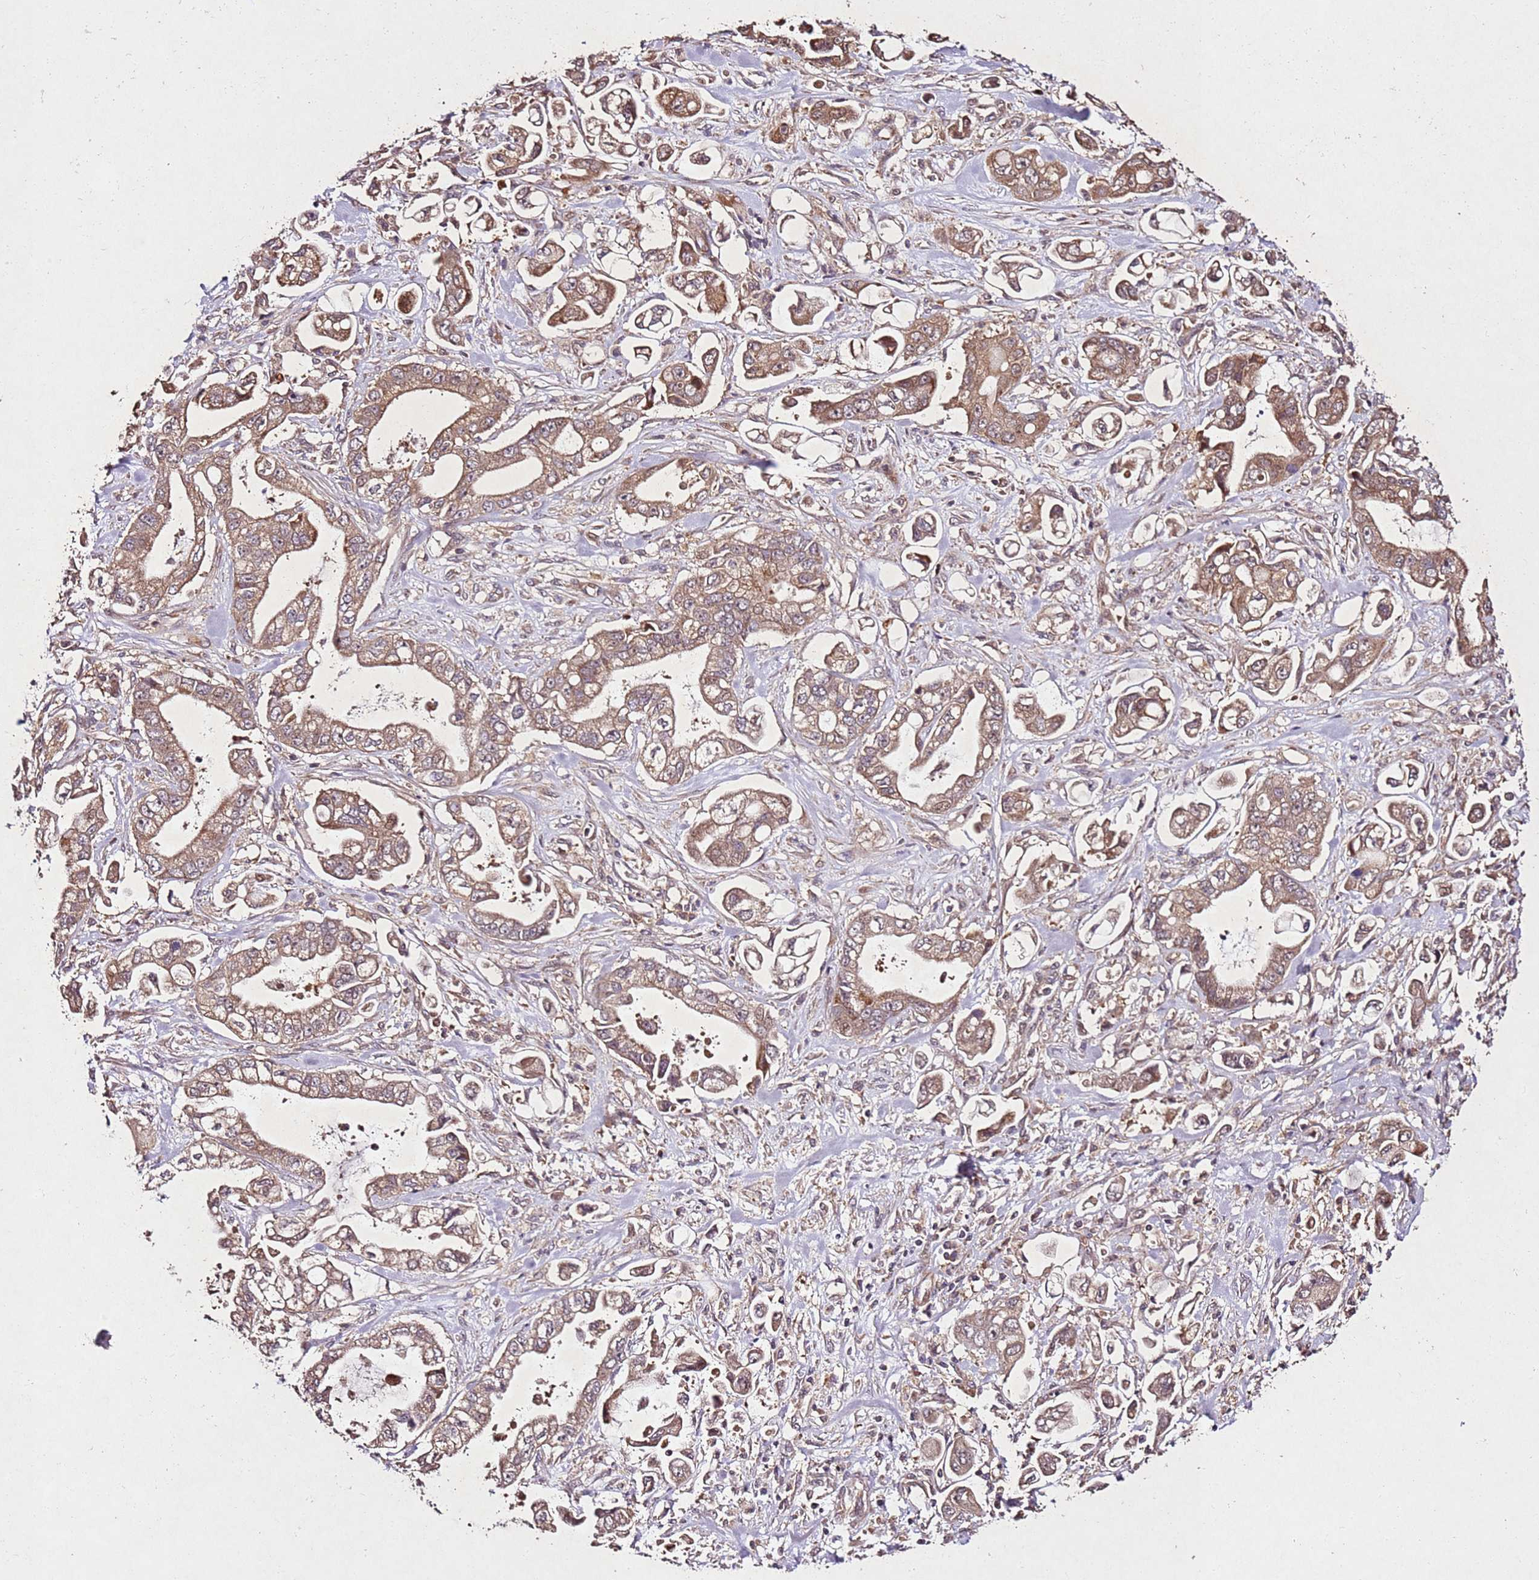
{"staining": {"intensity": "moderate", "quantity": ">75%", "location": "cytoplasmic/membranous"}, "tissue": "stomach cancer", "cell_type": "Tumor cells", "image_type": "cancer", "snomed": [{"axis": "morphology", "description": "Adenocarcinoma, NOS"}, {"axis": "topography", "description": "Stomach"}], "caption": "This image shows immunohistochemistry staining of adenocarcinoma (stomach), with medium moderate cytoplasmic/membranous positivity in approximately >75% of tumor cells.", "gene": "PTMA", "patient": {"sex": "male", "age": 62}}